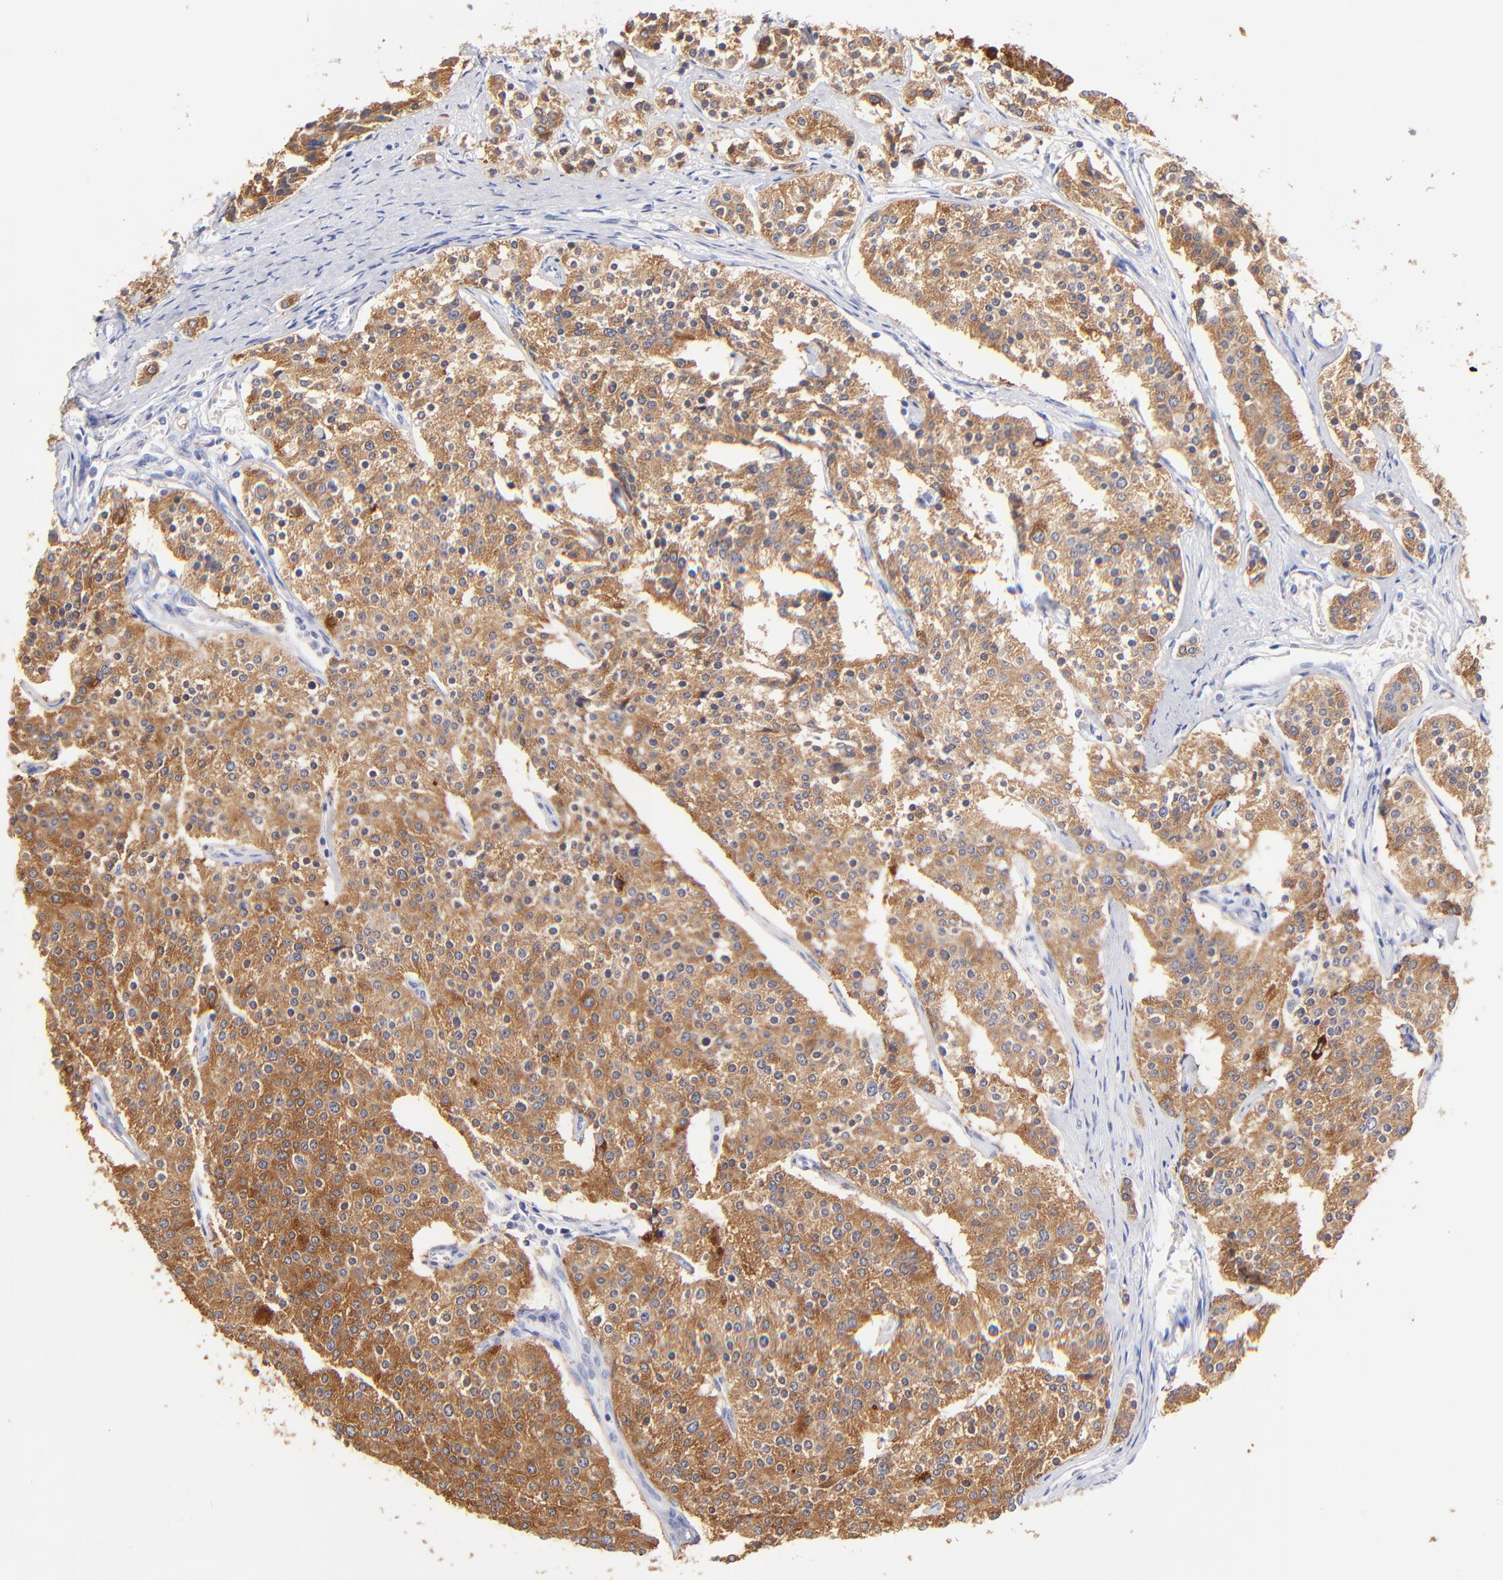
{"staining": {"intensity": "moderate", "quantity": ">75%", "location": "cytoplasmic/membranous"}, "tissue": "carcinoid", "cell_type": "Tumor cells", "image_type": "cancer", "snomed": [{"axis": "morphology", "description": "Carcinoid, malignant, NOS"}, {"axis": "topography", "description": "Small intestine"}], "caption": "A photomicrograph showing moderate cytoplasmic/membranous staining in about >75% of tumor cells in carcinoid, as visualized by brown immunohistochemical staining.", "gene": "RAB3A", "patient": {"sex": "male", "age": 63}}